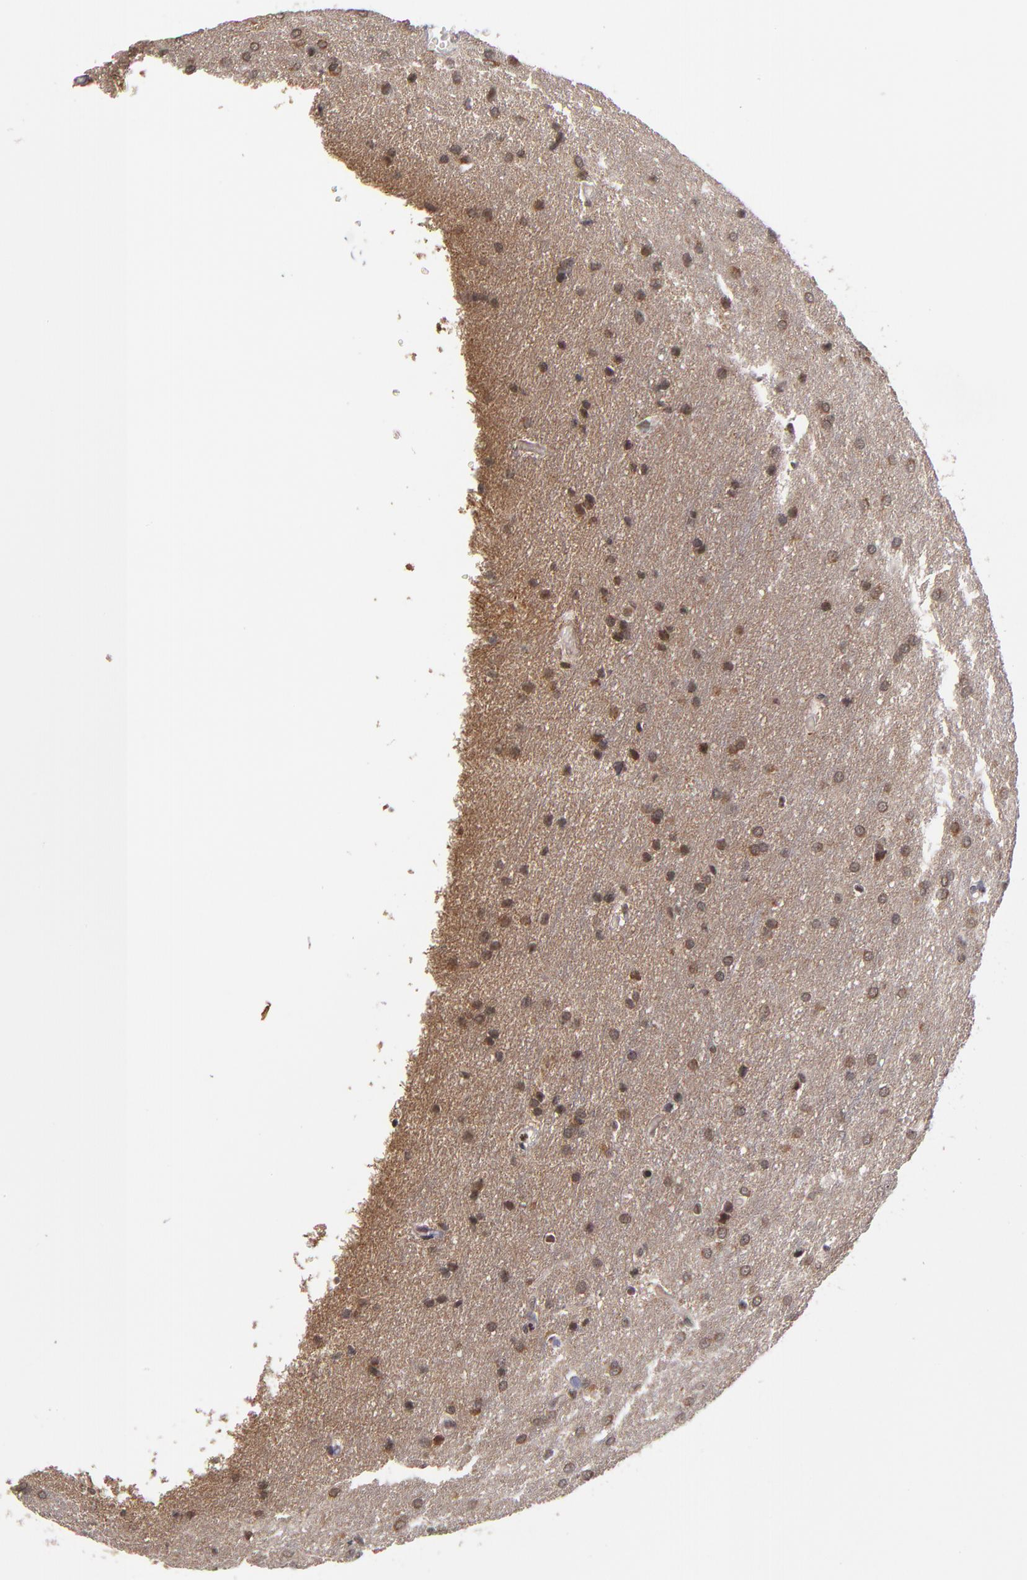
{"staining": {"intensity": "moderate", "quantity": "25%-75%", "location": "cytoplasmic/membranous,nuclear"}, "tissue": "glioma", "cell_type": "Tumor cells", "image_type": "cancer", "snomed": [{"axis": "morphology", "description": "Glioma, malignant, Low grade"}, {"axis": "topography", "description": "Brain"}], "caption": "Human glioma stained with a protein marker shows moderate staining in tumor cells.", "gene": "KDM6A", "patient": {"sex": "female", "age": 32}}